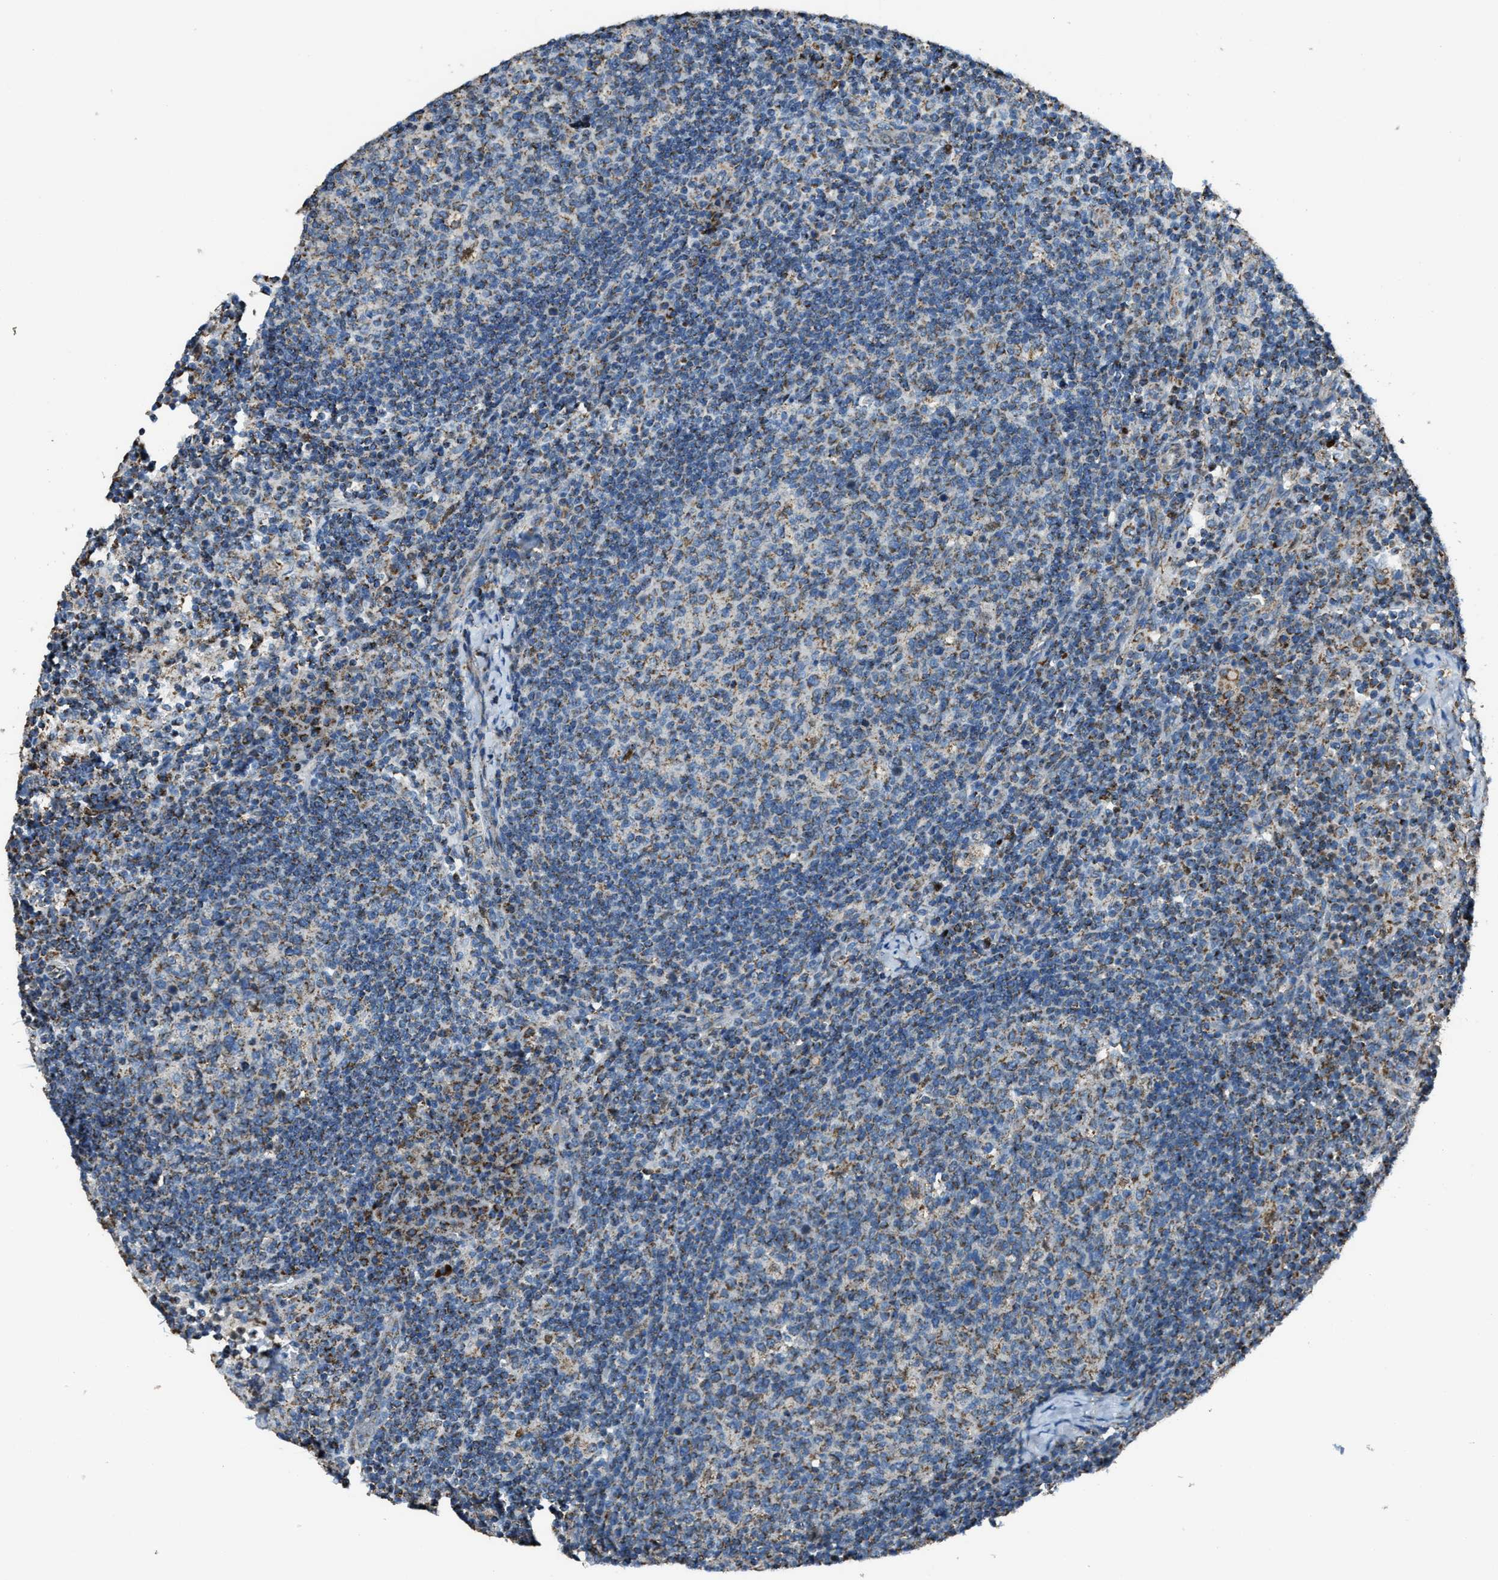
{"staining": {"intensity": "weak", "quantity": ">75%", "location": "cytoplasmic/membranous"}, "tissue": "lymph node", "cell_type": "Germinal center cells", "image_type": "normal", "snomed": [{"axis": "morphology", "description": "Normal tissue, NOS"}, {"axis": "morphology", "description": "Inflammation, NOS"}, {"axis": "topography", "description": "Lymph node"}], "caption": "This image shows immunohistochemistry staining of unremarkable human lymph node, with low weak cytoplasmic/membranous staining in approximately >75% of germinal center cells.", "gene": "SLC25A11", "patient": {"sex": "male", "age": 55}}